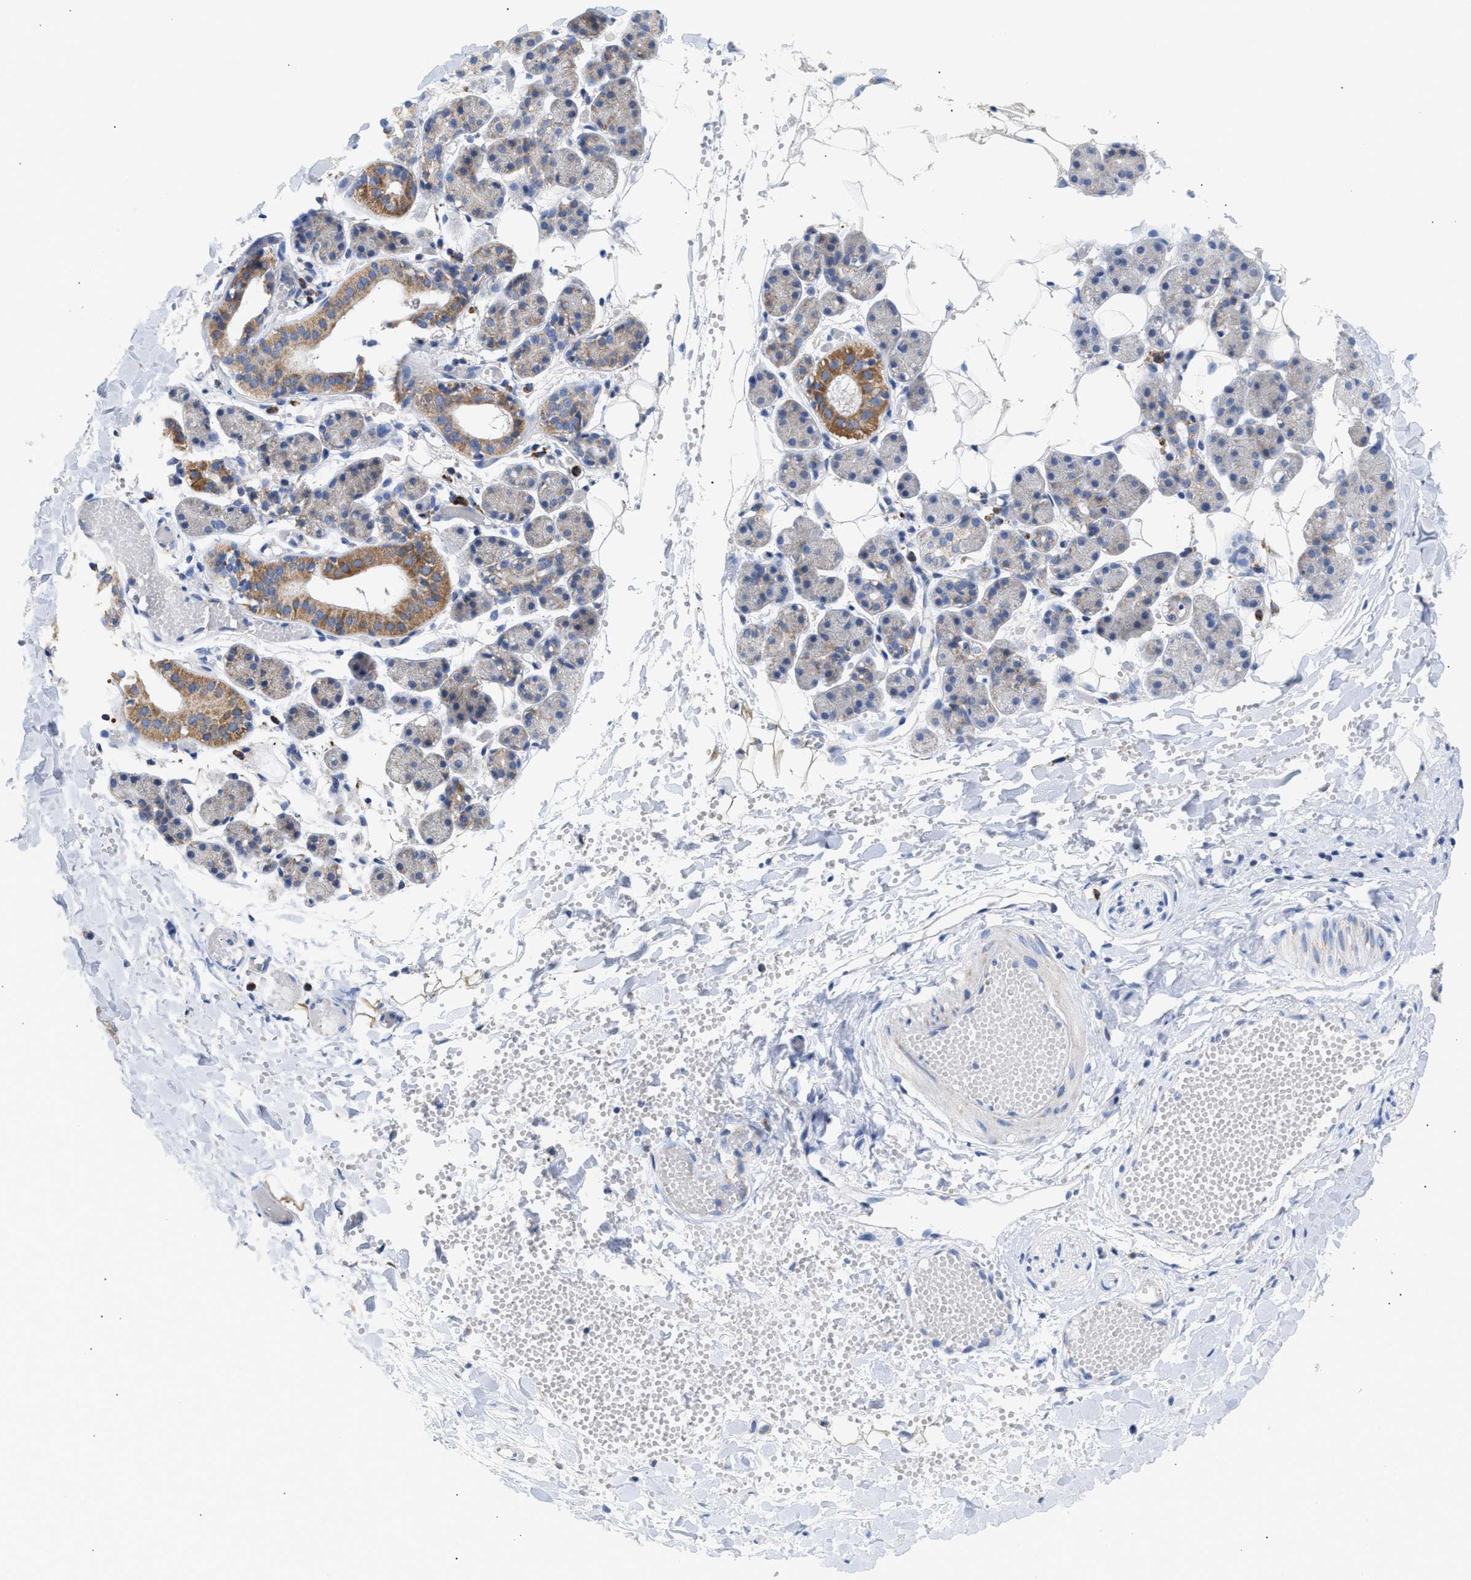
{"staining": {"intensity": "moderate", "quantity": "25%-75%", "location": "cytoplasmic/membranous"}, "tissue": "salivary gland", "cell_type": "Glandular cells", "image_type": "normal", "snomed": [{"axis": "morphology", "description": "Normal tissue, NOS"}, {"axis": "topography", "description": "Salivary gland"}], "caption": "Immunohistochemical staining of benign salivary gland exhibits 25%-75% levels of moderate cytoplasmic/membranous protein positivity in approximately 25%-75% of glandular cells.", "gene": "ACOT13", "patient": {"sex": "female", "age": 33}}